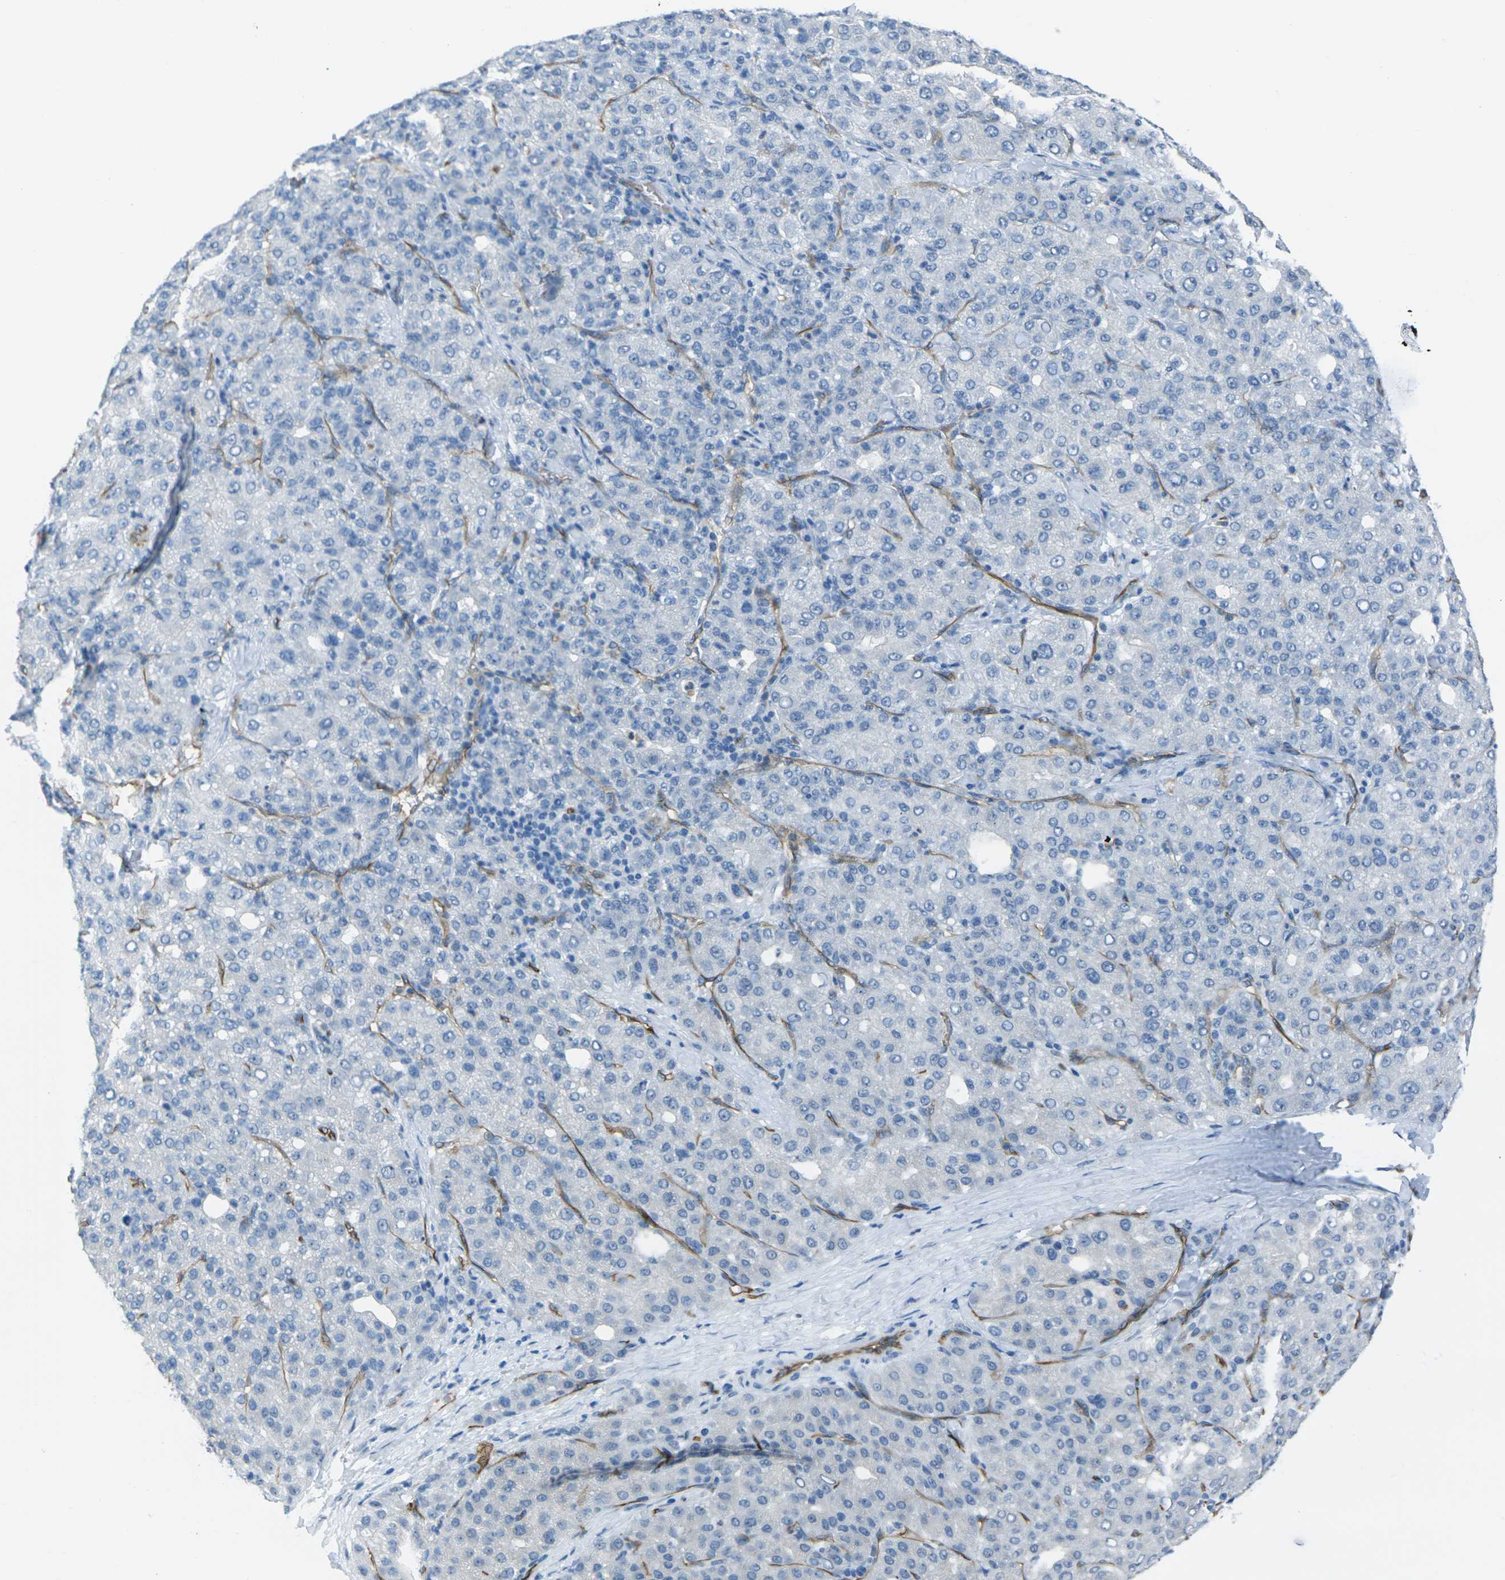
{"staining": {"intensity": "negative", "quantity": "none", "location": "none"}, "tissue": "liver cancer", "cell_type": "Tumor cells", "image_type": "cancer", "snomed": [{"axis": "morphology", "description": "Carcinoma, Hepatocellular, NOS"}, {"axis": "topography", "description": "Liver"}], "caption": "DAB (3,3'-diaminobenzidine) immunohistochemical staining of hepatocellular carcinoma (liver) displays no significant positivity in tumor cells.", "gene": "HSPA12B", "patient": {"sex": "male", "age": 65}}